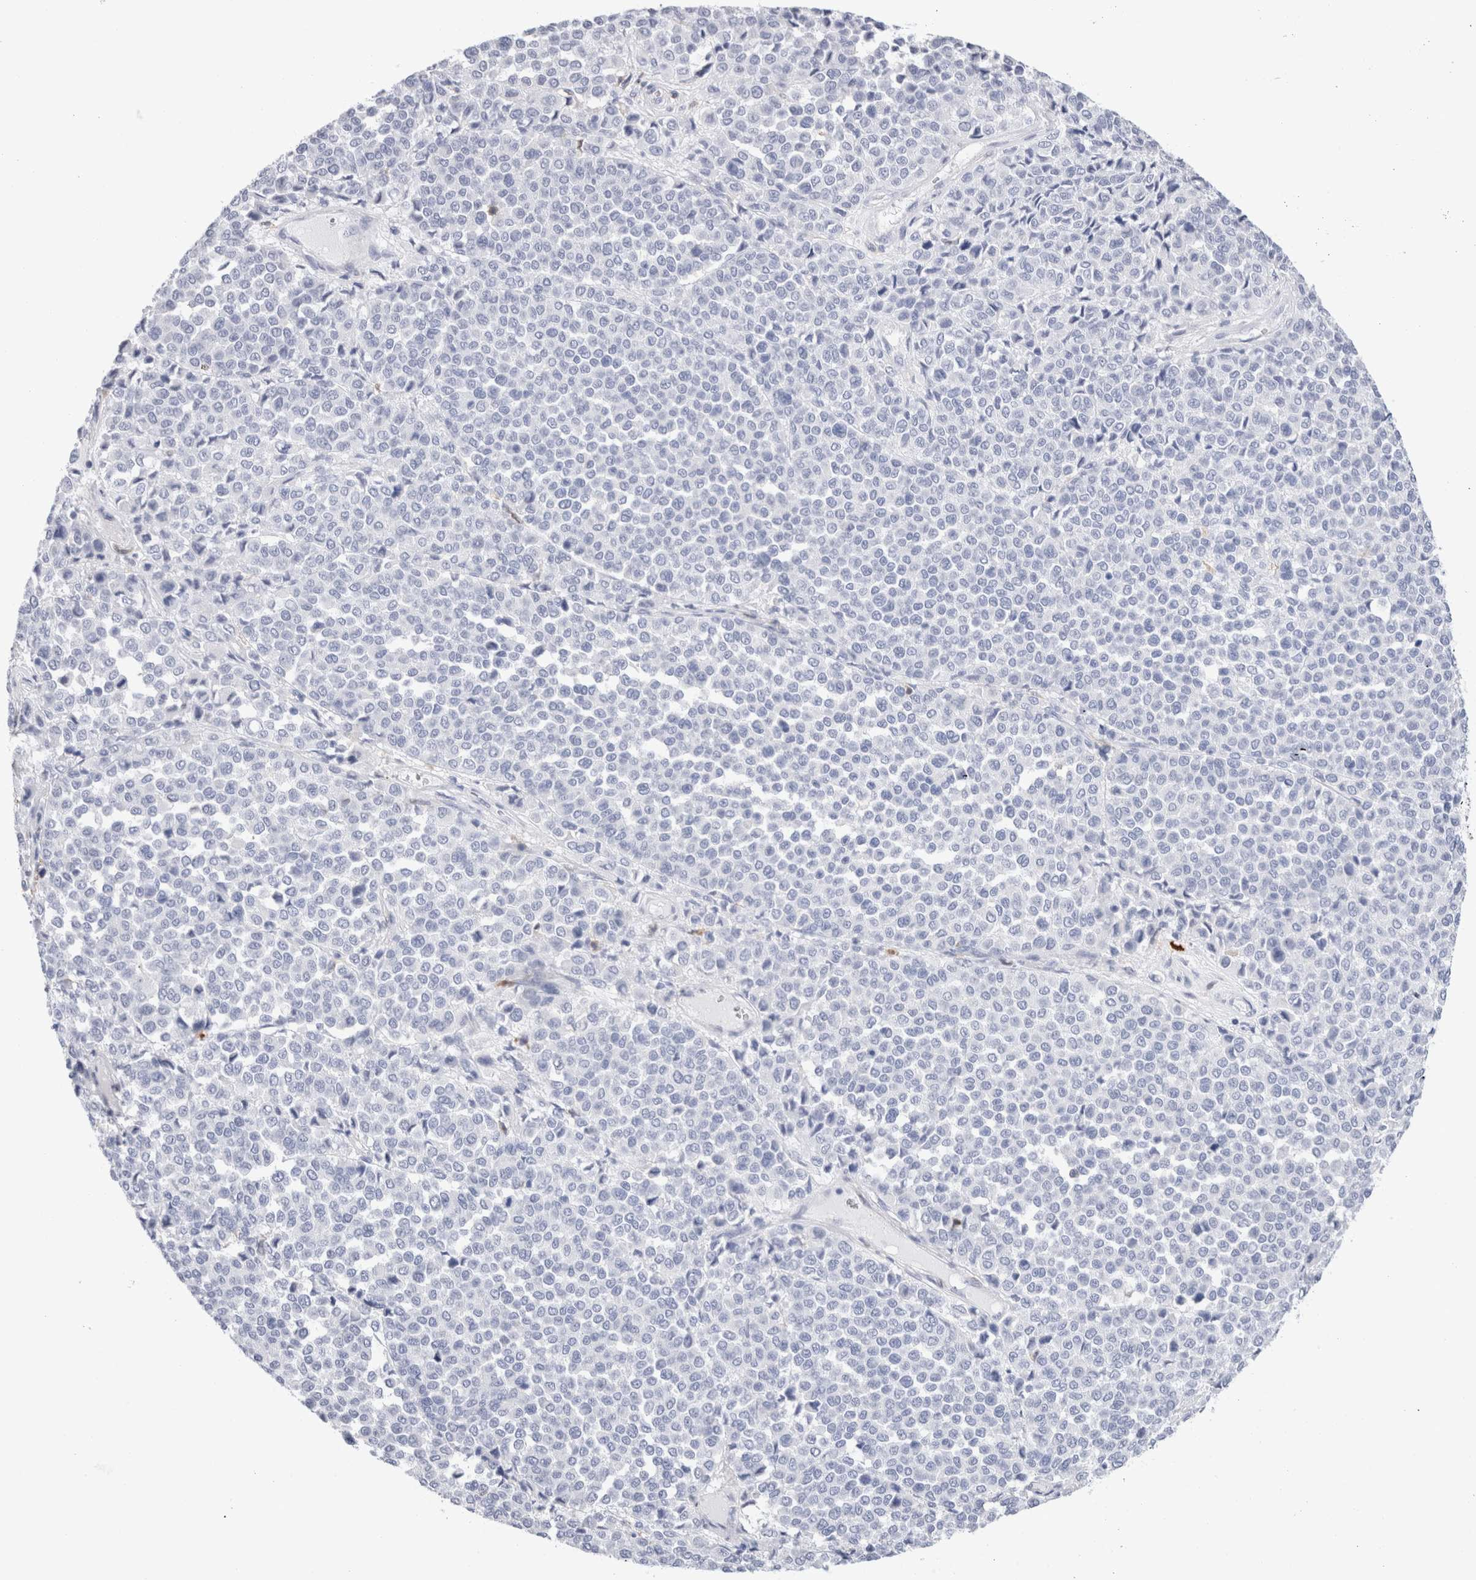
{"staining": {"intensity": "negative", "quantity": "none", "location": "none"}, "tissue": "melanoma", "cell_type": "Tumor cells", "image_type": "cancer", "snomed": [{"axis": "morphology", "description": "Malignant melanoma, Metastatic site"}, {"axis": "topography", "description": "Pancreas"}], "caption": "This histopathology image is of malignant melanoma (metastatic site) stained with immunohistochemistry (IHC) to label a protein in brown with the nuclei are counter-stained blue. There is no expression in tumor cells. (DAB IHC visualized using brightfield microscopy, high magnification).", "gene": "SLC10A5", "patient": {"sex": "female", "age": 30}}